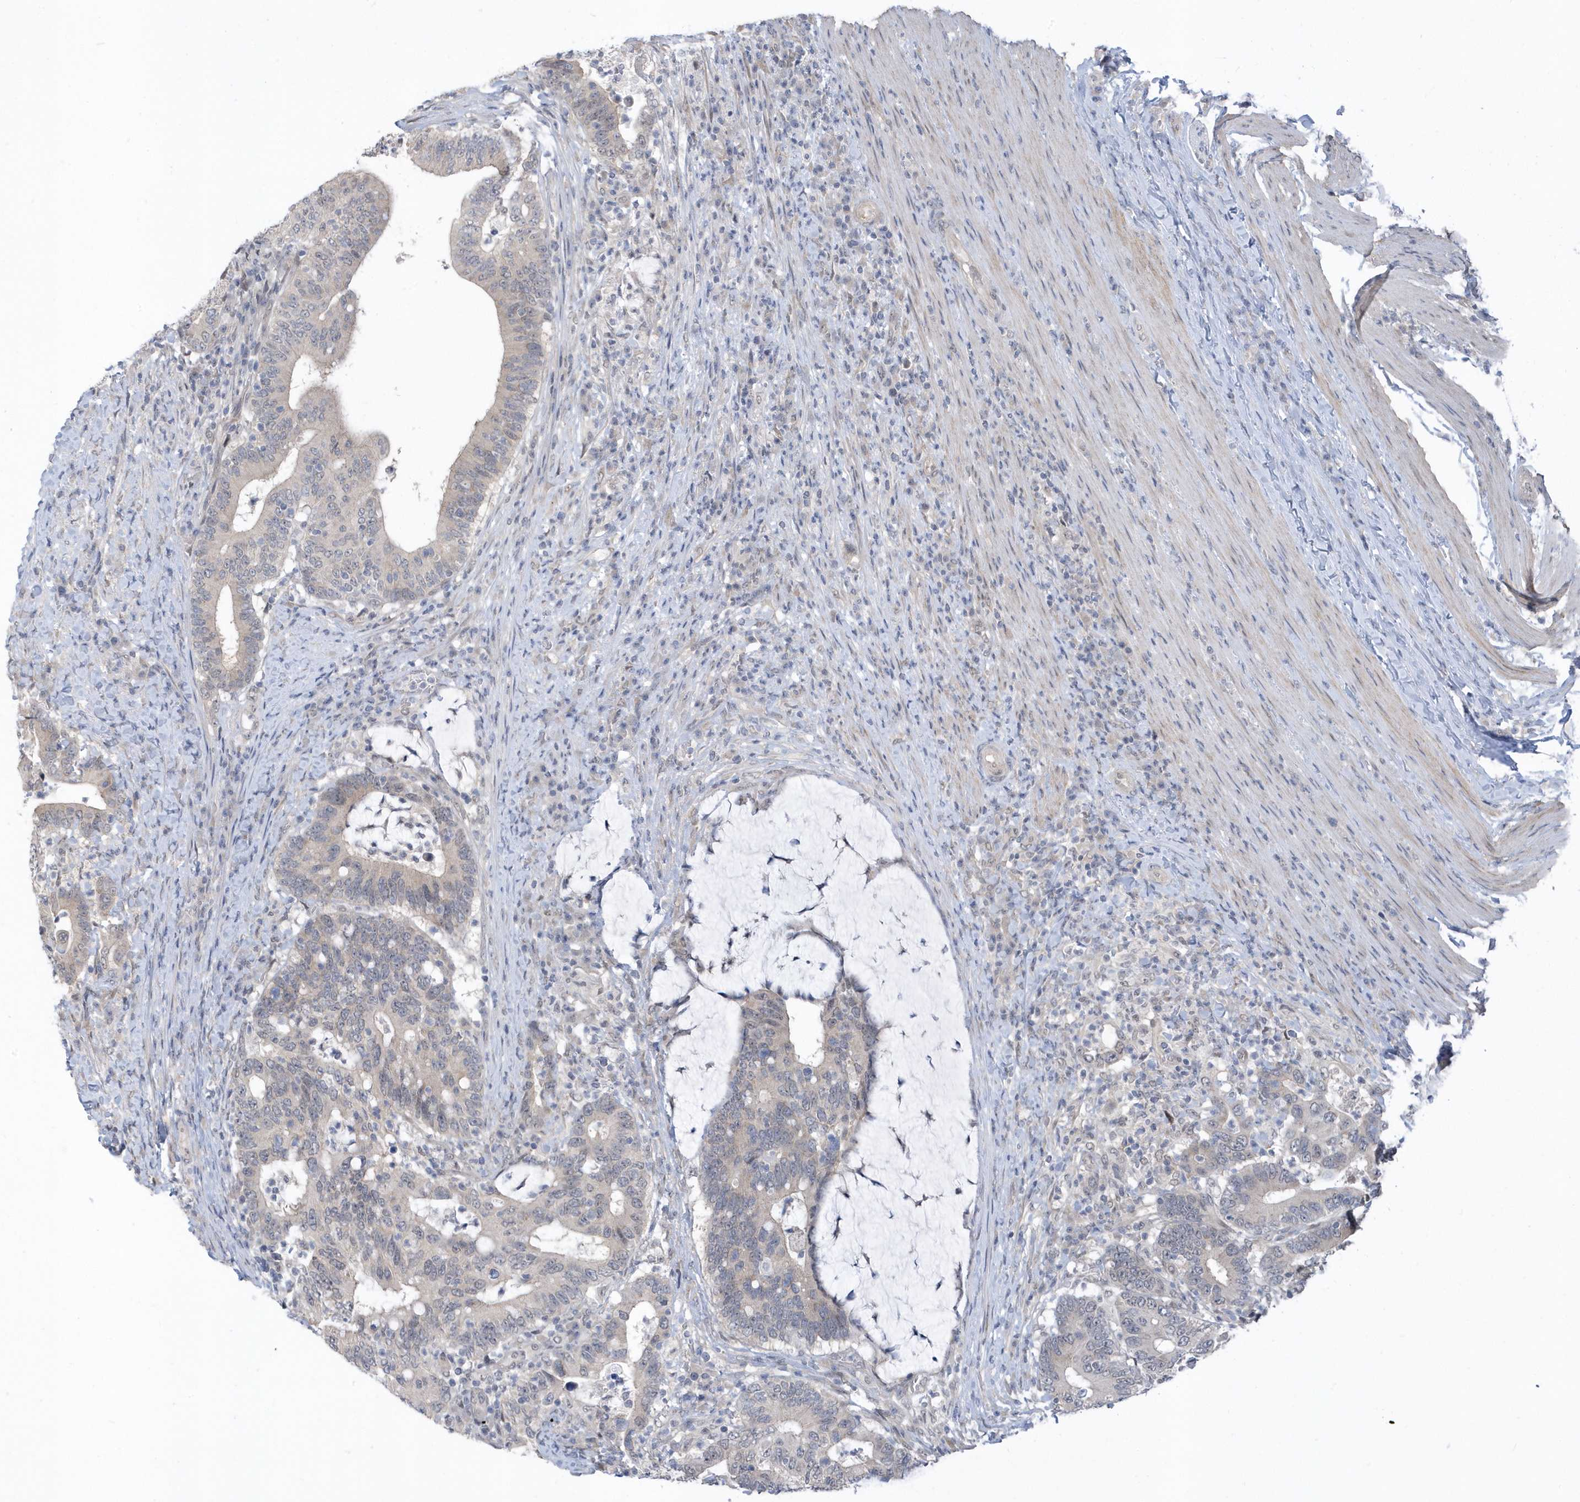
{"staining": {"intensity": "negative", "quantity": "none", "location": "none"}, "tissue": "colorectal cancer", "cell_type": "Tumor cells", "image_type": "cancer", "snomed": [{"axis": "morphology", "description": "Adenocarcinoma, NOS"}, {"axis": "topography", "description": "Colon"}], "caption": "A micrograph of colorectal adenocarcinoma stained for a protein reveals no brown staining in tumor cells.", "gene": "USP53", "patient": {"sex": "female", "age": 66}}